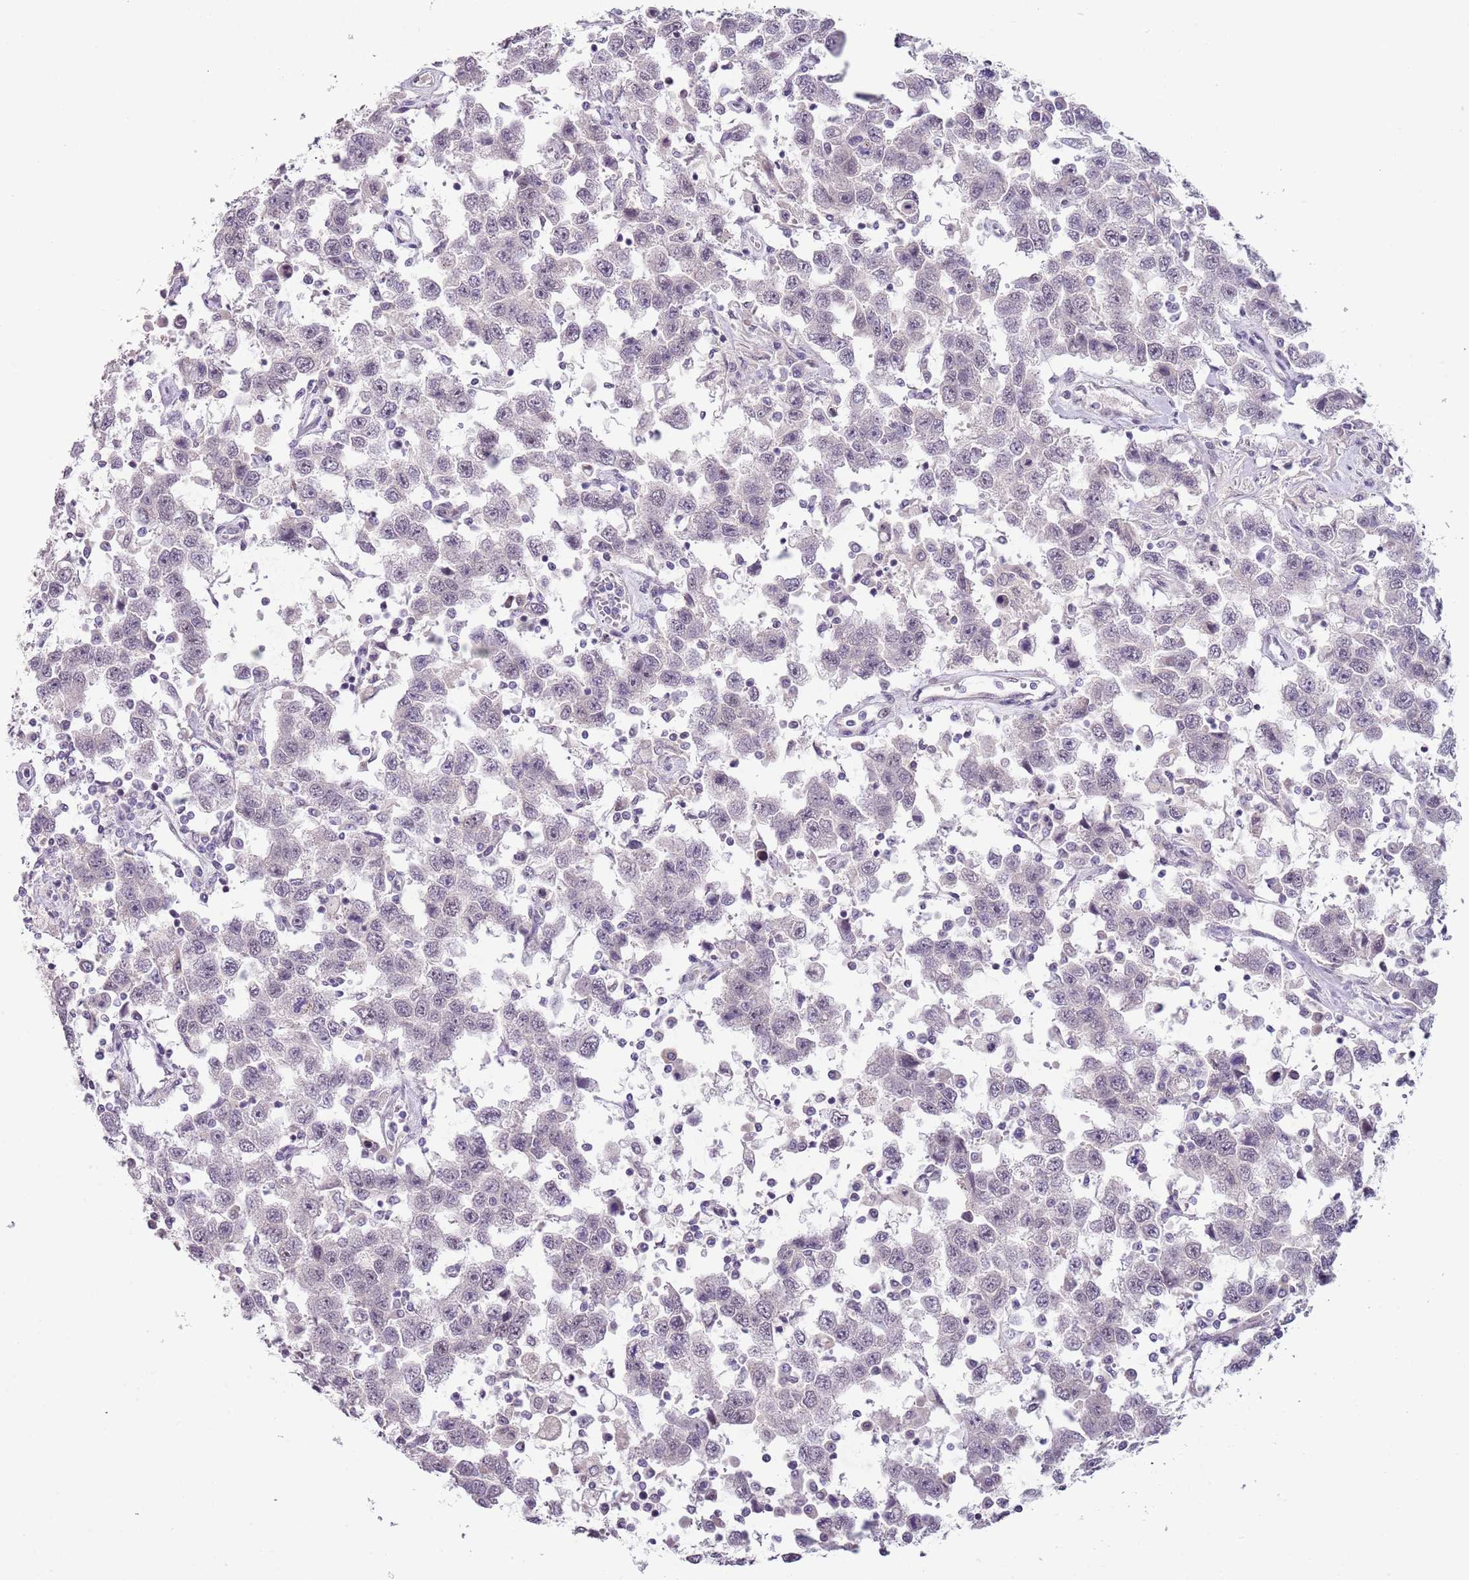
{"staining": {"intensity": "negative", "quantity": "none", "location": "none"}, "tissue": "testis cancer", "cell_type": "Tumor cells", "image_type": "cancer", "snomed": [{"axis": "morphology", "description": "Seminoma, NOS"}, {"axis": "topography", "description": "Testis"}], "caption": "Immunohistochemical staining of human seminoma (testis) demonstrates no significant positivity in tumor cells.", "gene": "NBPF3", "patient": {"sex": "male", "age": 41}}